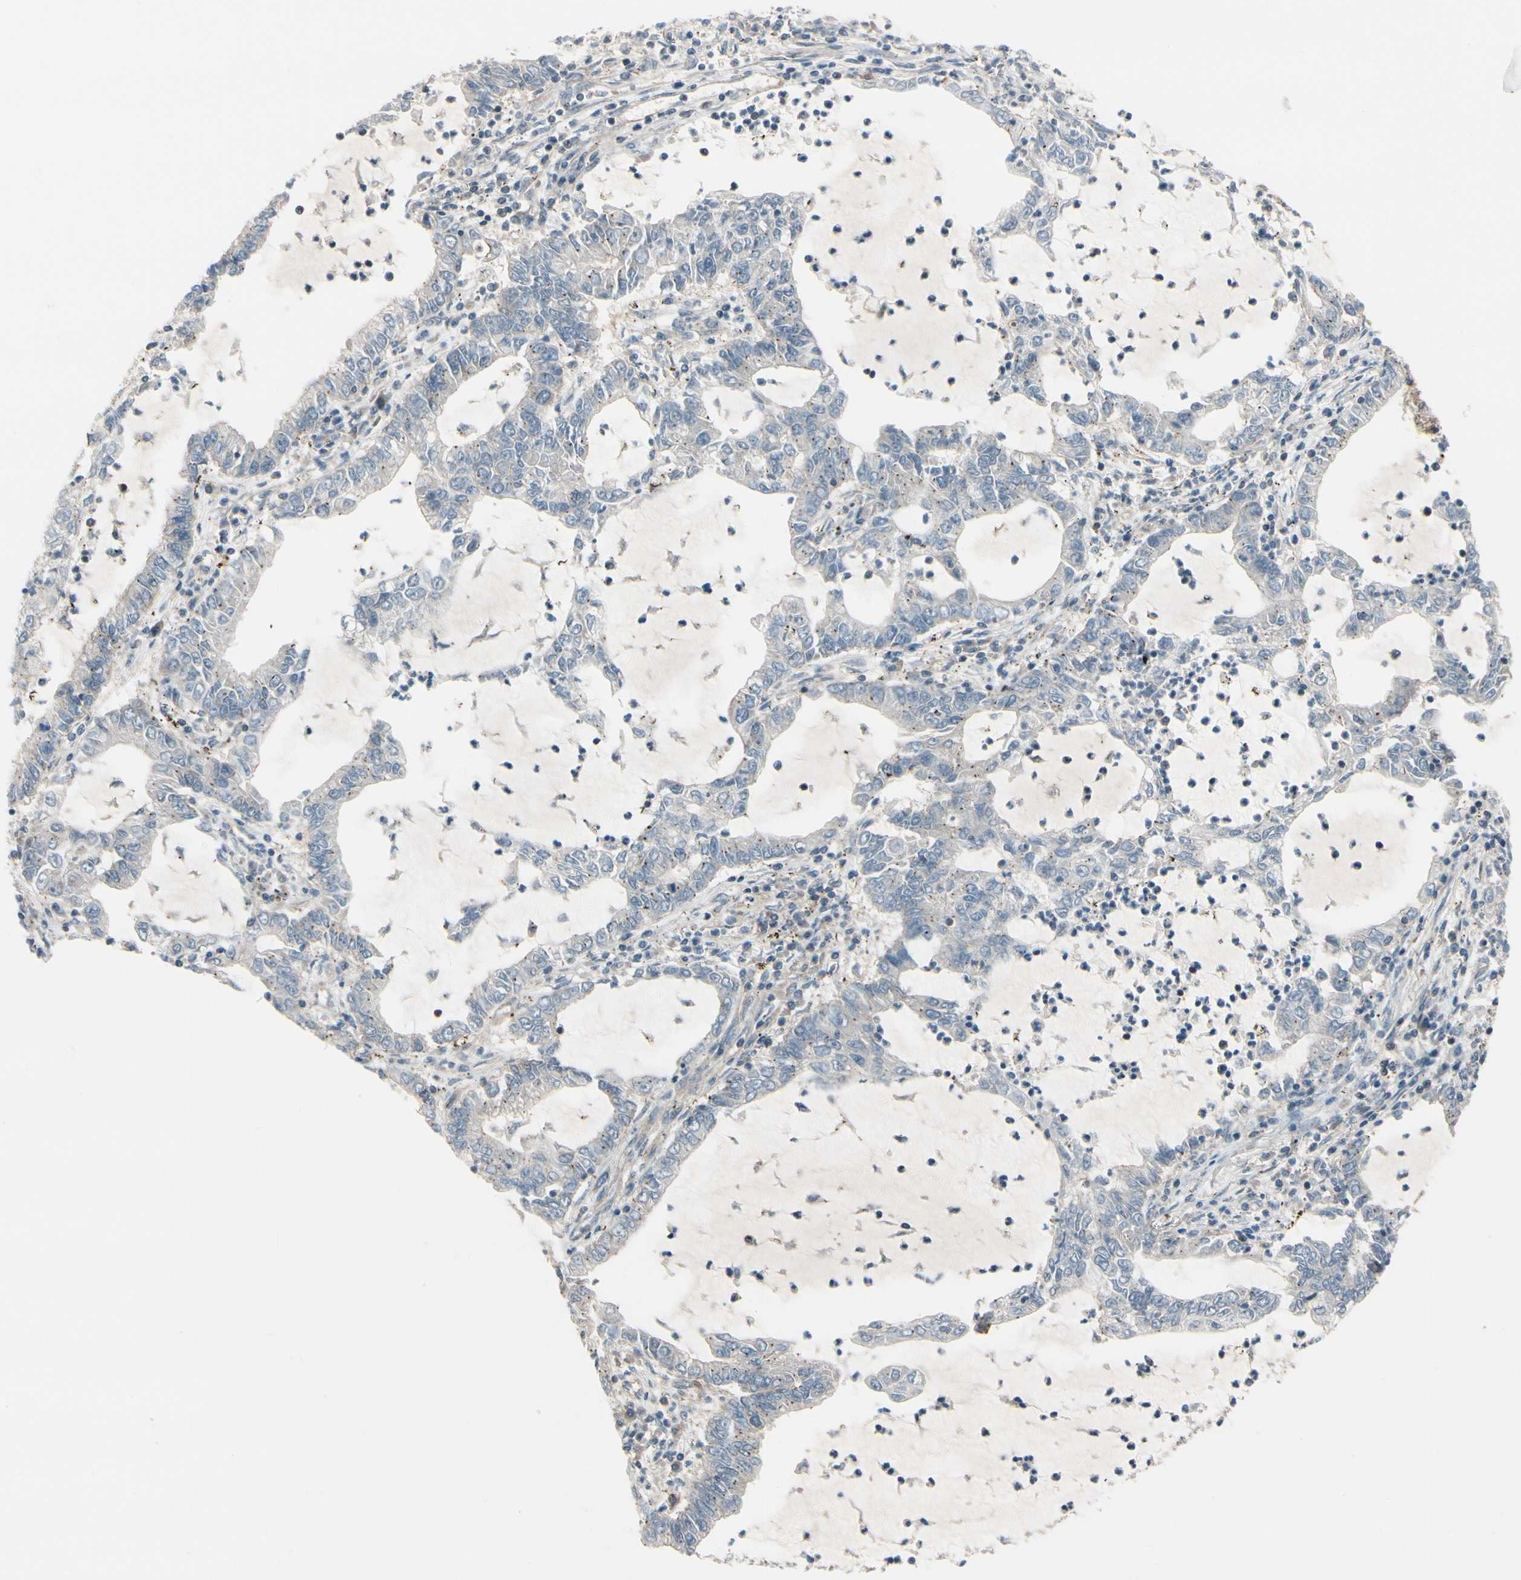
{"staining": {"intensity": "negative", "quantity": "none", "location": "none"}, "tissue": "lung cancer", "cell_type": "Tumor cells", "image_type": "cancer", "snomed": [{"axis": "morphology", "description": "Adenocarcinoma, NOS"}, {"axis": "topography", "description": "Lung"}], "caption": "Immunohistochemistry (IHC) photomicrograph of human lung cancer stained for a protein (brown), which reveals no positivity in tumor cells.", "gene": "EPS15", "patient": {"sex": "female", "age": 51}}